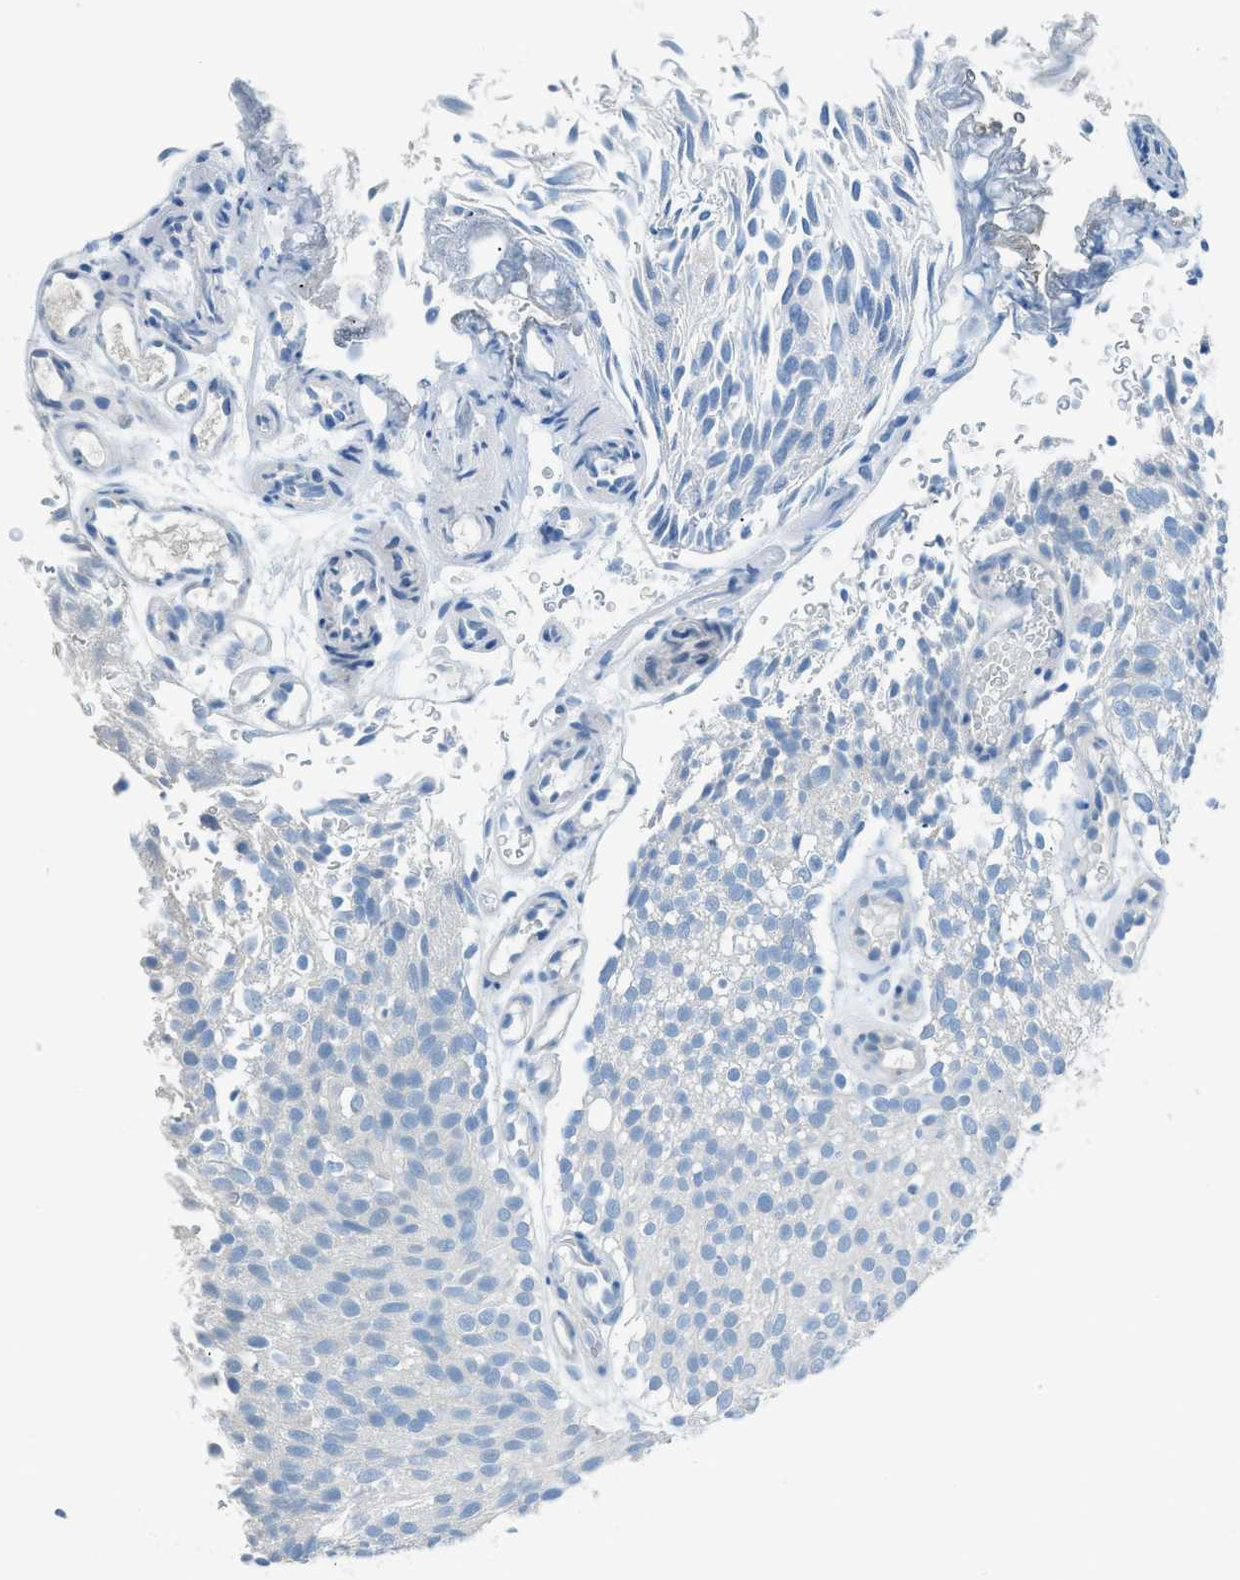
{"staining": {"intensity": "negative", "quantity": "none", "location": "none"}, "tissue": "urothelial cancer", "cell_type": "Tumor cells", "image_type": "cancer", "snomed": [{"axis": "morphology", "description": "Urothelial carcinoma, Low grade"}, {"axis": "topography", "description": "Urinary bladder"}], "caption": "Tumor cells are negative for brown protein staining in urothelial cancer.", "gene": "ACAN", "patient": {"sex": "male", "age": 78}}